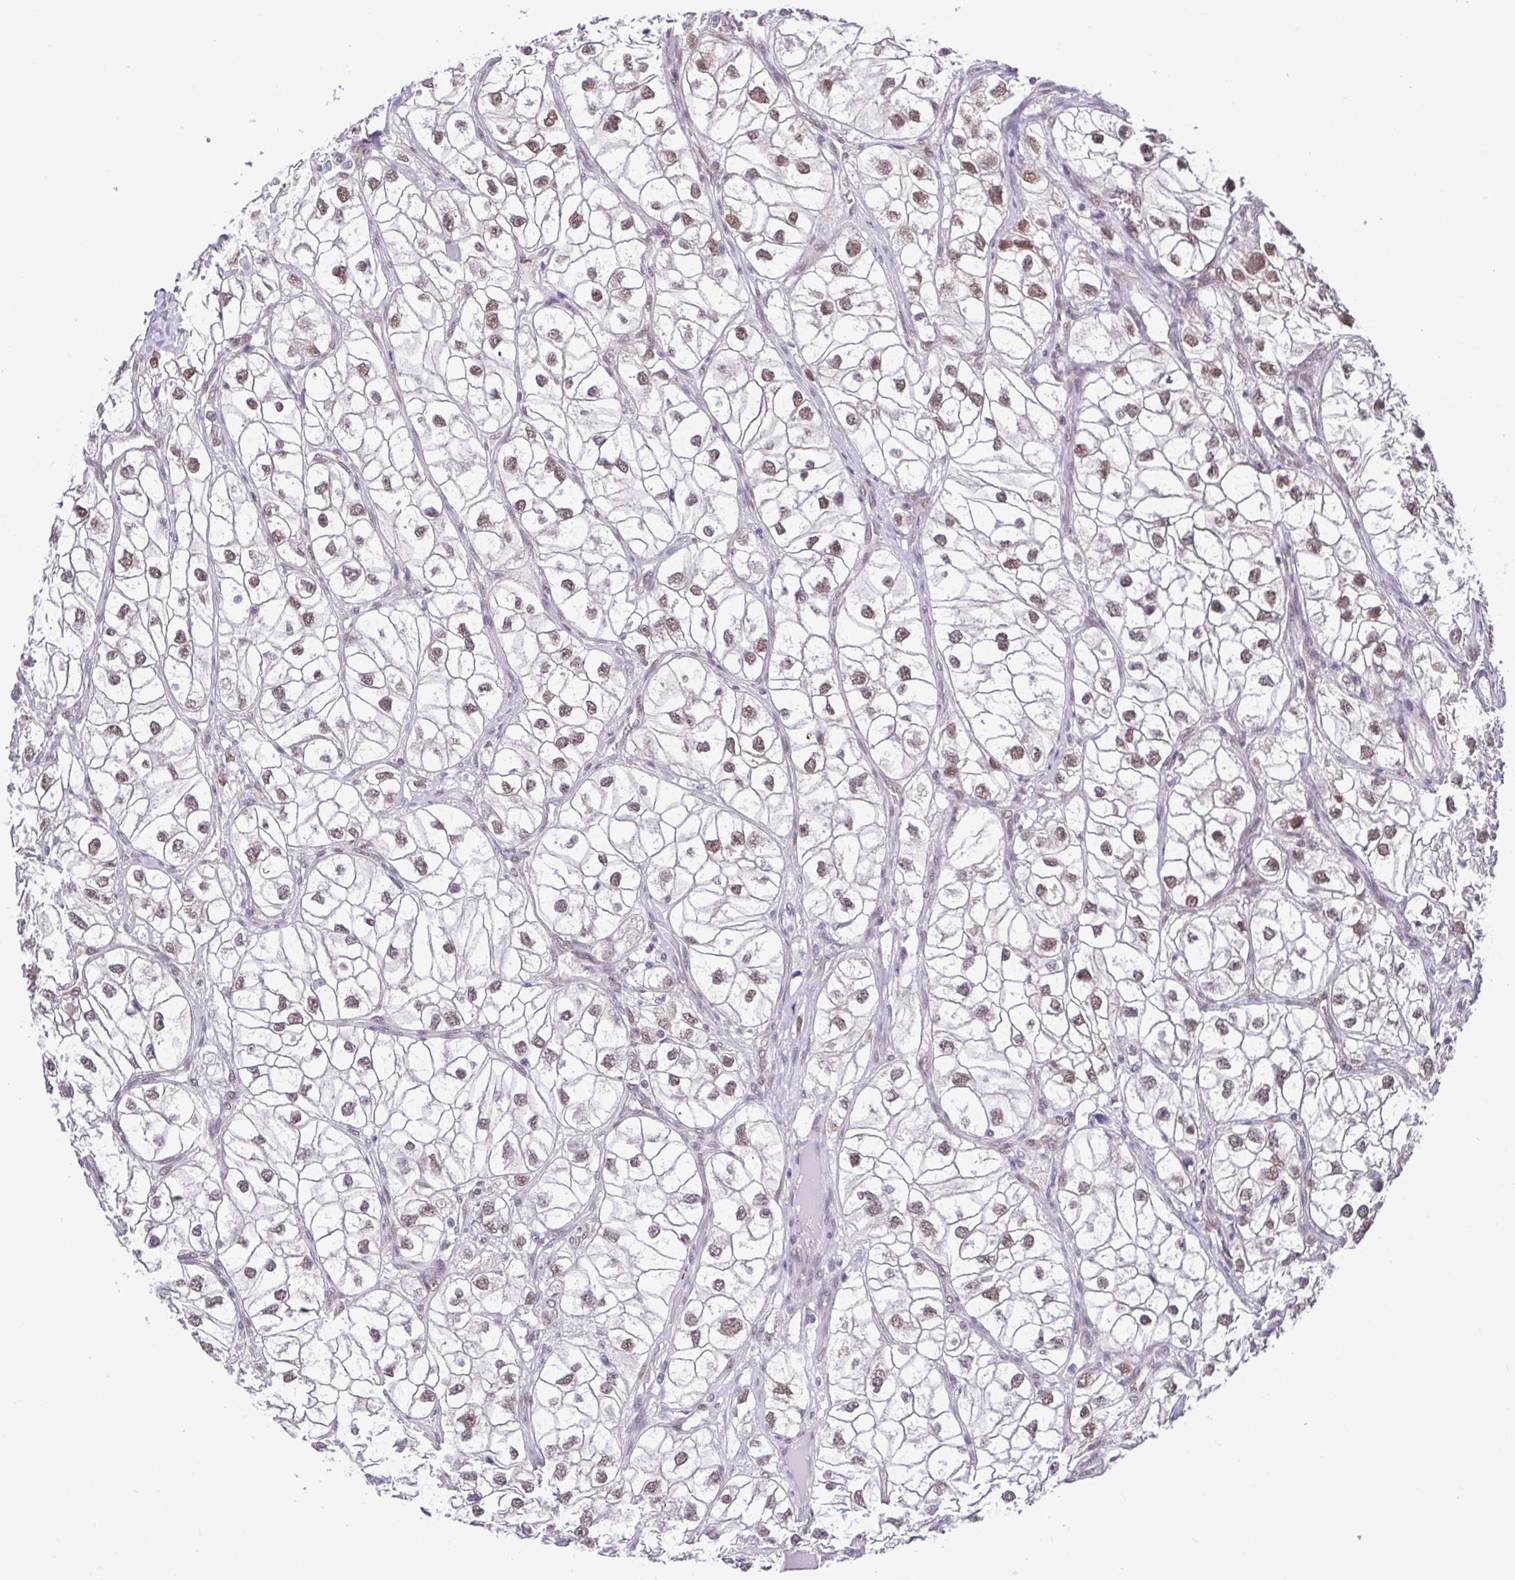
{"staining": {"intensity": "moderate", "quantity": ">75%", "location": "nuclear"}, "tissue": "renal cancer", "cell_type": "Tumor cells", "image_type": "cancer", "snomed": [{"axis": "morphology", "description": "Adenocarcinoma, NOS"}, {"axis": "topography", "description": "Kidney"}], "caption": "Renal cancer (adenocarcinoma) stained with a protein marker shows moderate staining in tumor cells.", "gene": "RBM3", "patient": {"sex": "male", "age": 59}}